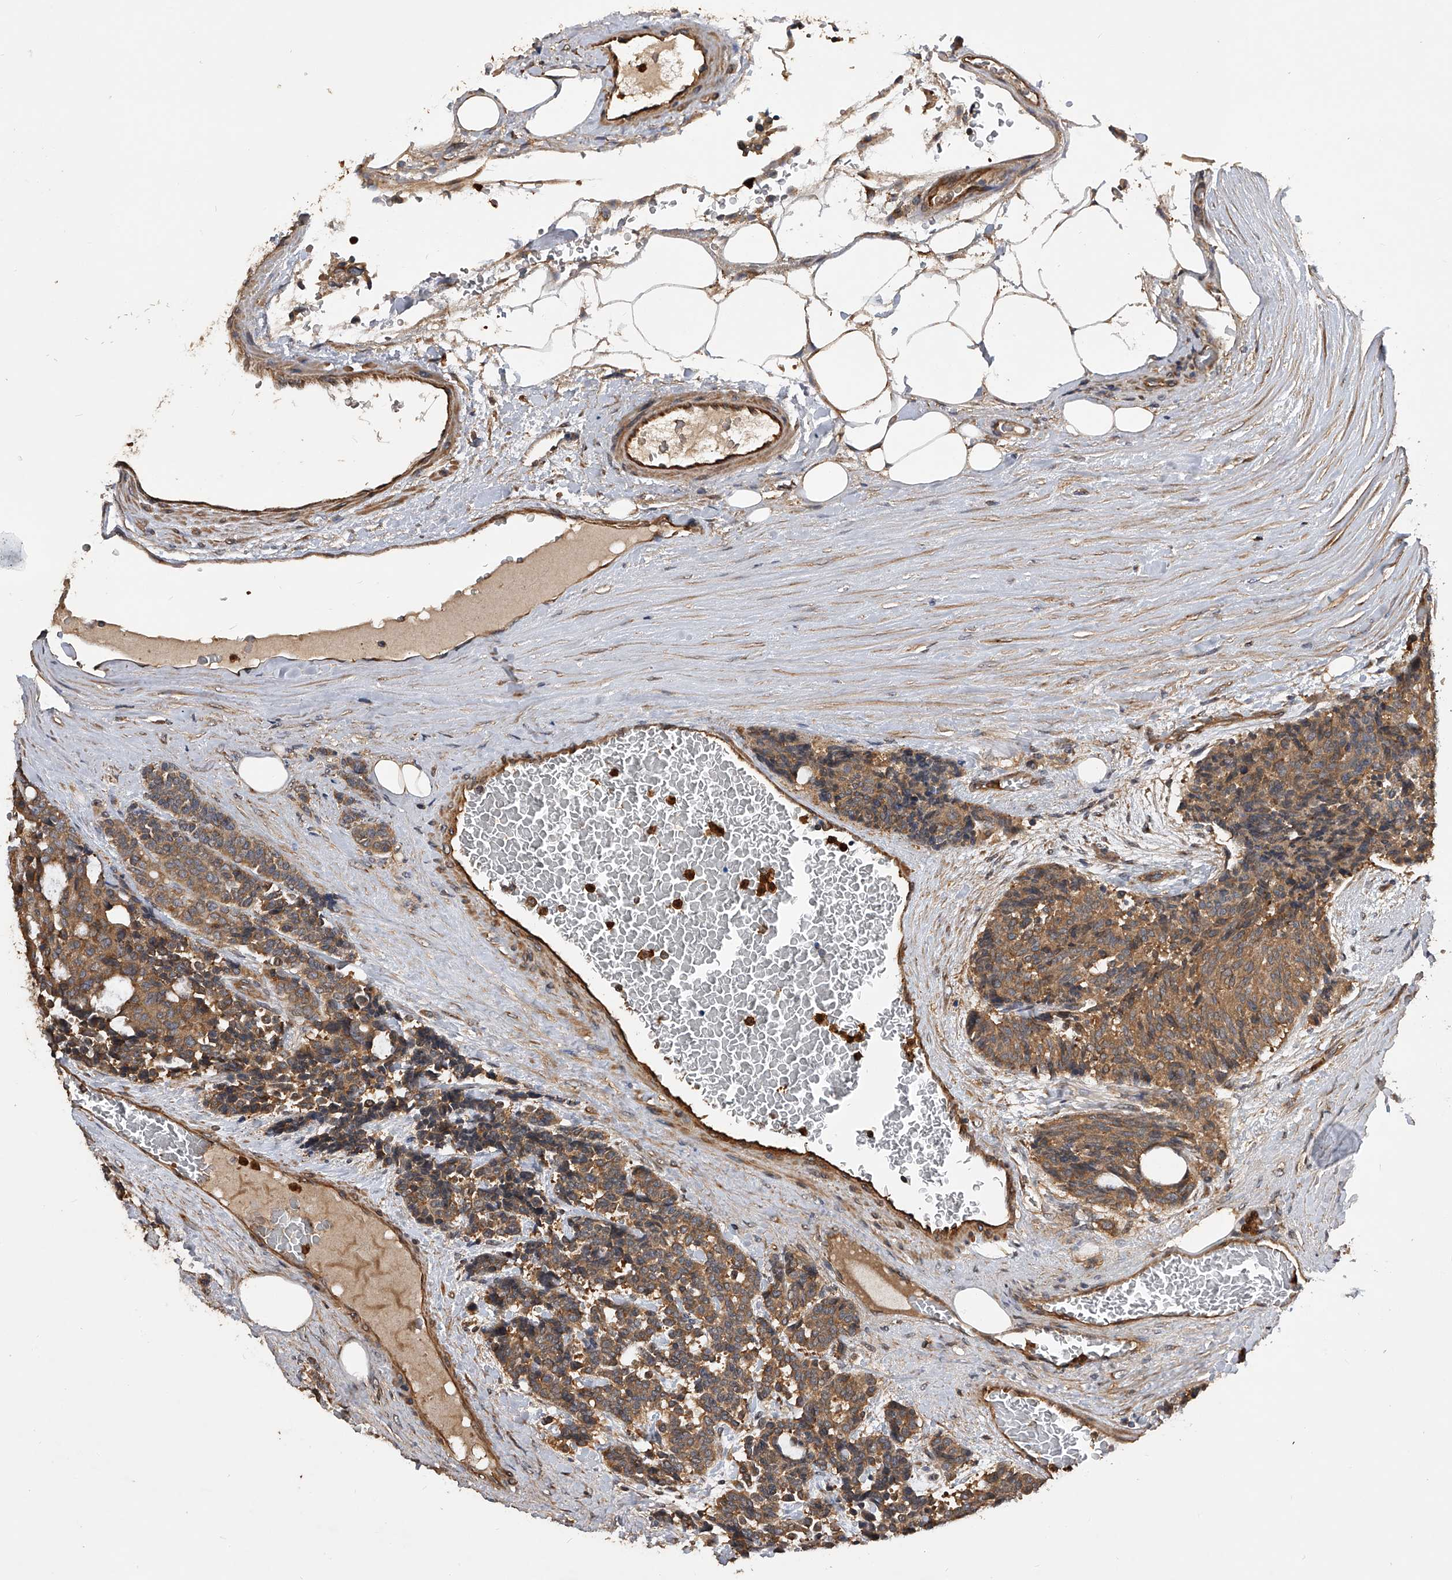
{"staining": {"intensity": "moderate", "quantity": ">75%", "location": "cytoplasmic/membranous"}, "tissue": "carcinoid", "cell_type": "Tumor cells", "image_type": "cancer", "snomed": [{"axis": "morphology", "description": "Carcinoid, malignant, NOS"}, {"axis": "topography", "description": "Pancreas"}], "caption": "Human carcinoid stained with a protein marker reveals moderate staining in tumor cells.", "gene": "PTPRA", "patient": {"sex": "female", "age": 54}}